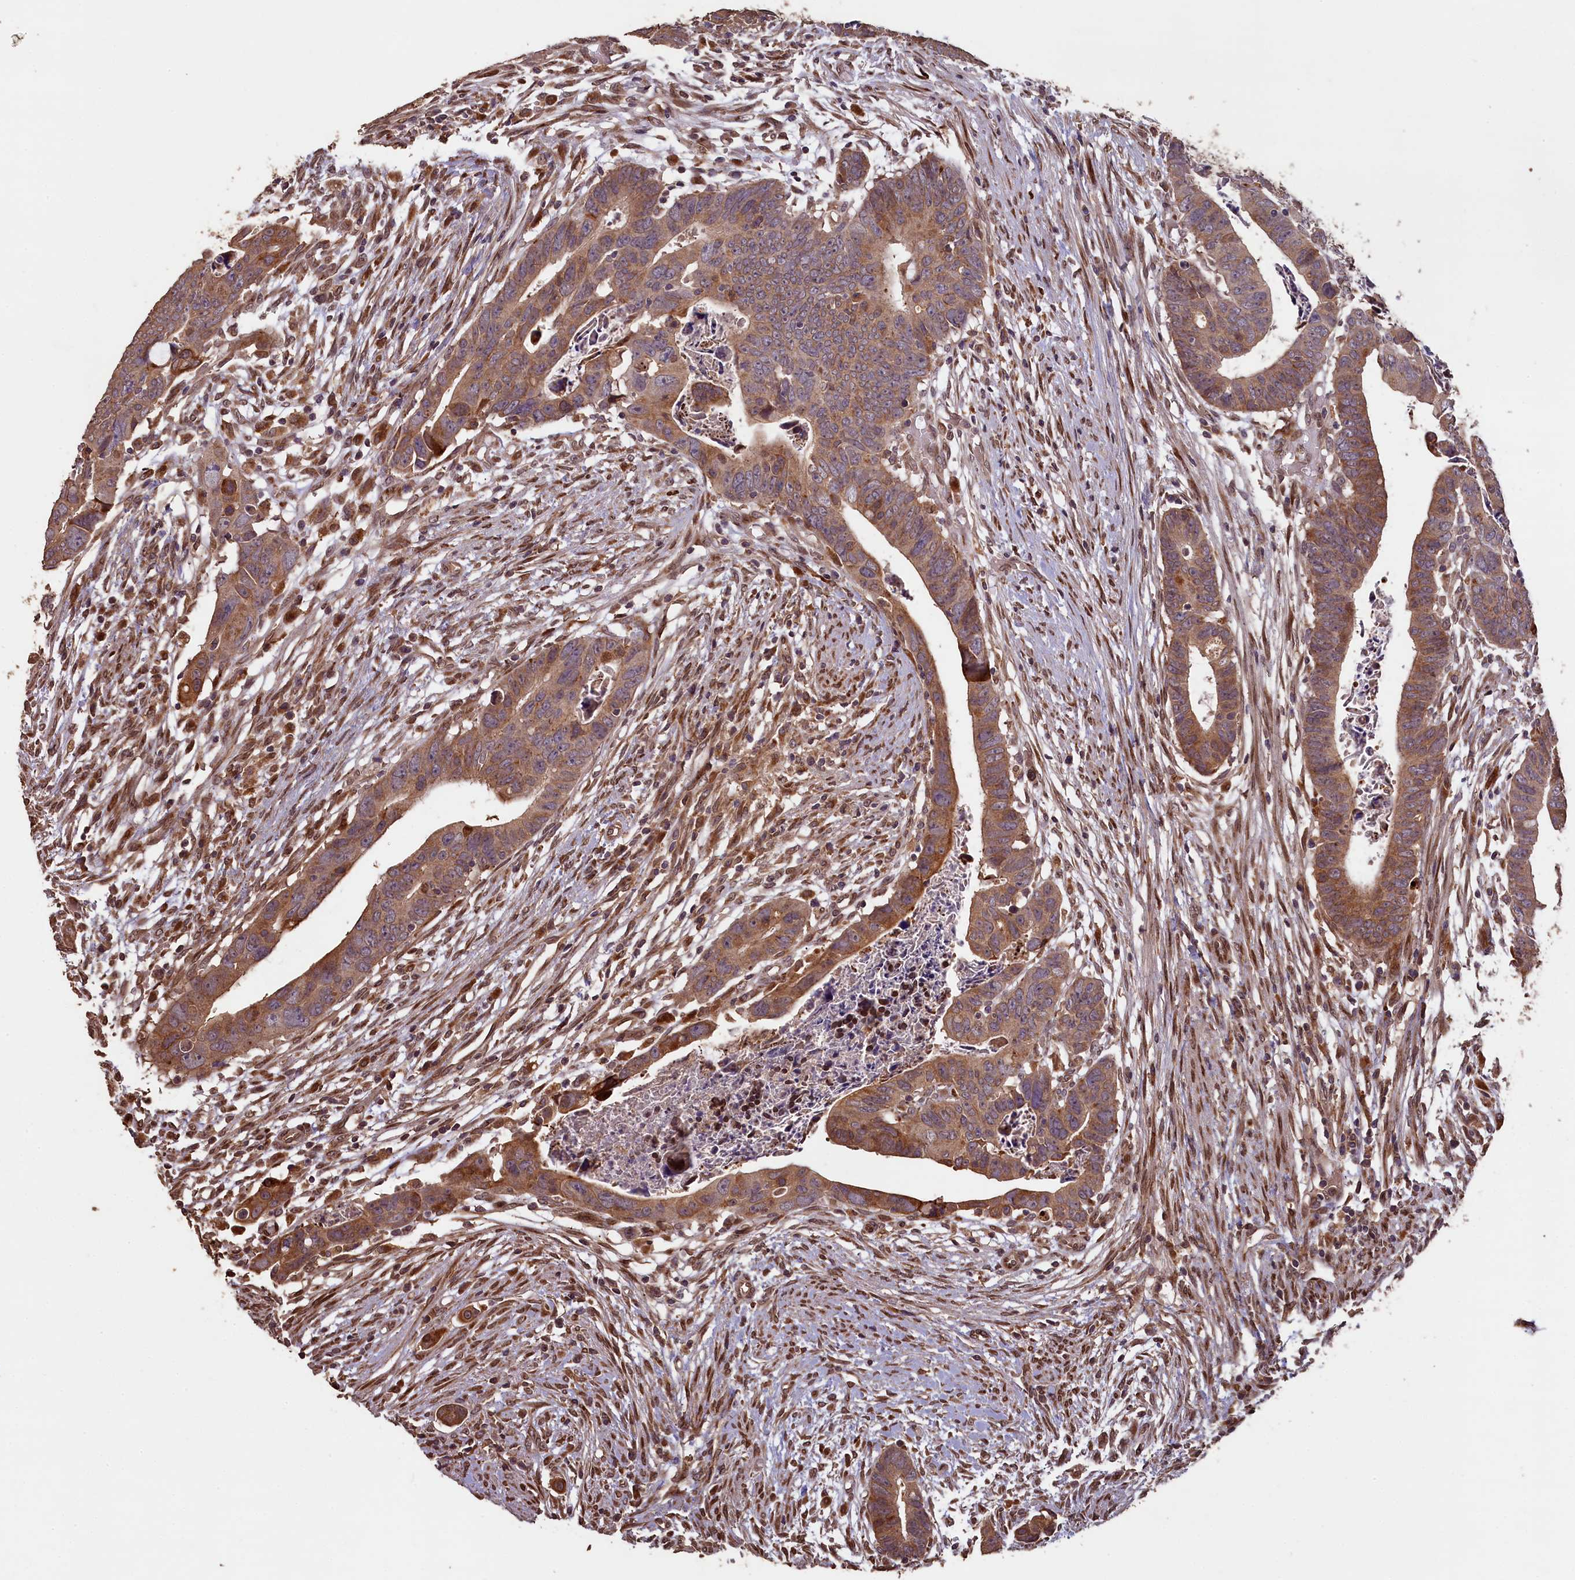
{"staining": {"intensity": "moderate", "quantity": ">75%", "location": "cytoplasmic/membranous"}, "tissue": "colorectal cancer", "cell_type": "Tumor cells", "image_type": "cancer", "snomed": [{"axis": "morphology", "description": "Adenocarcinoma, NOS"}, {"axis": "topography", "description": "Rectum"}], "caption": "This photomicrograph shows adenocarcinoma (colorectal) stained with immunohistochemistry to label a protein in brown. The cytoplasmic/membranous of tumor cells show moderate positivity for the protein. Nuclei are counter-stained blue.", "gene": "SLC38A7", "patient": {"sex": "female", "age": 65}}